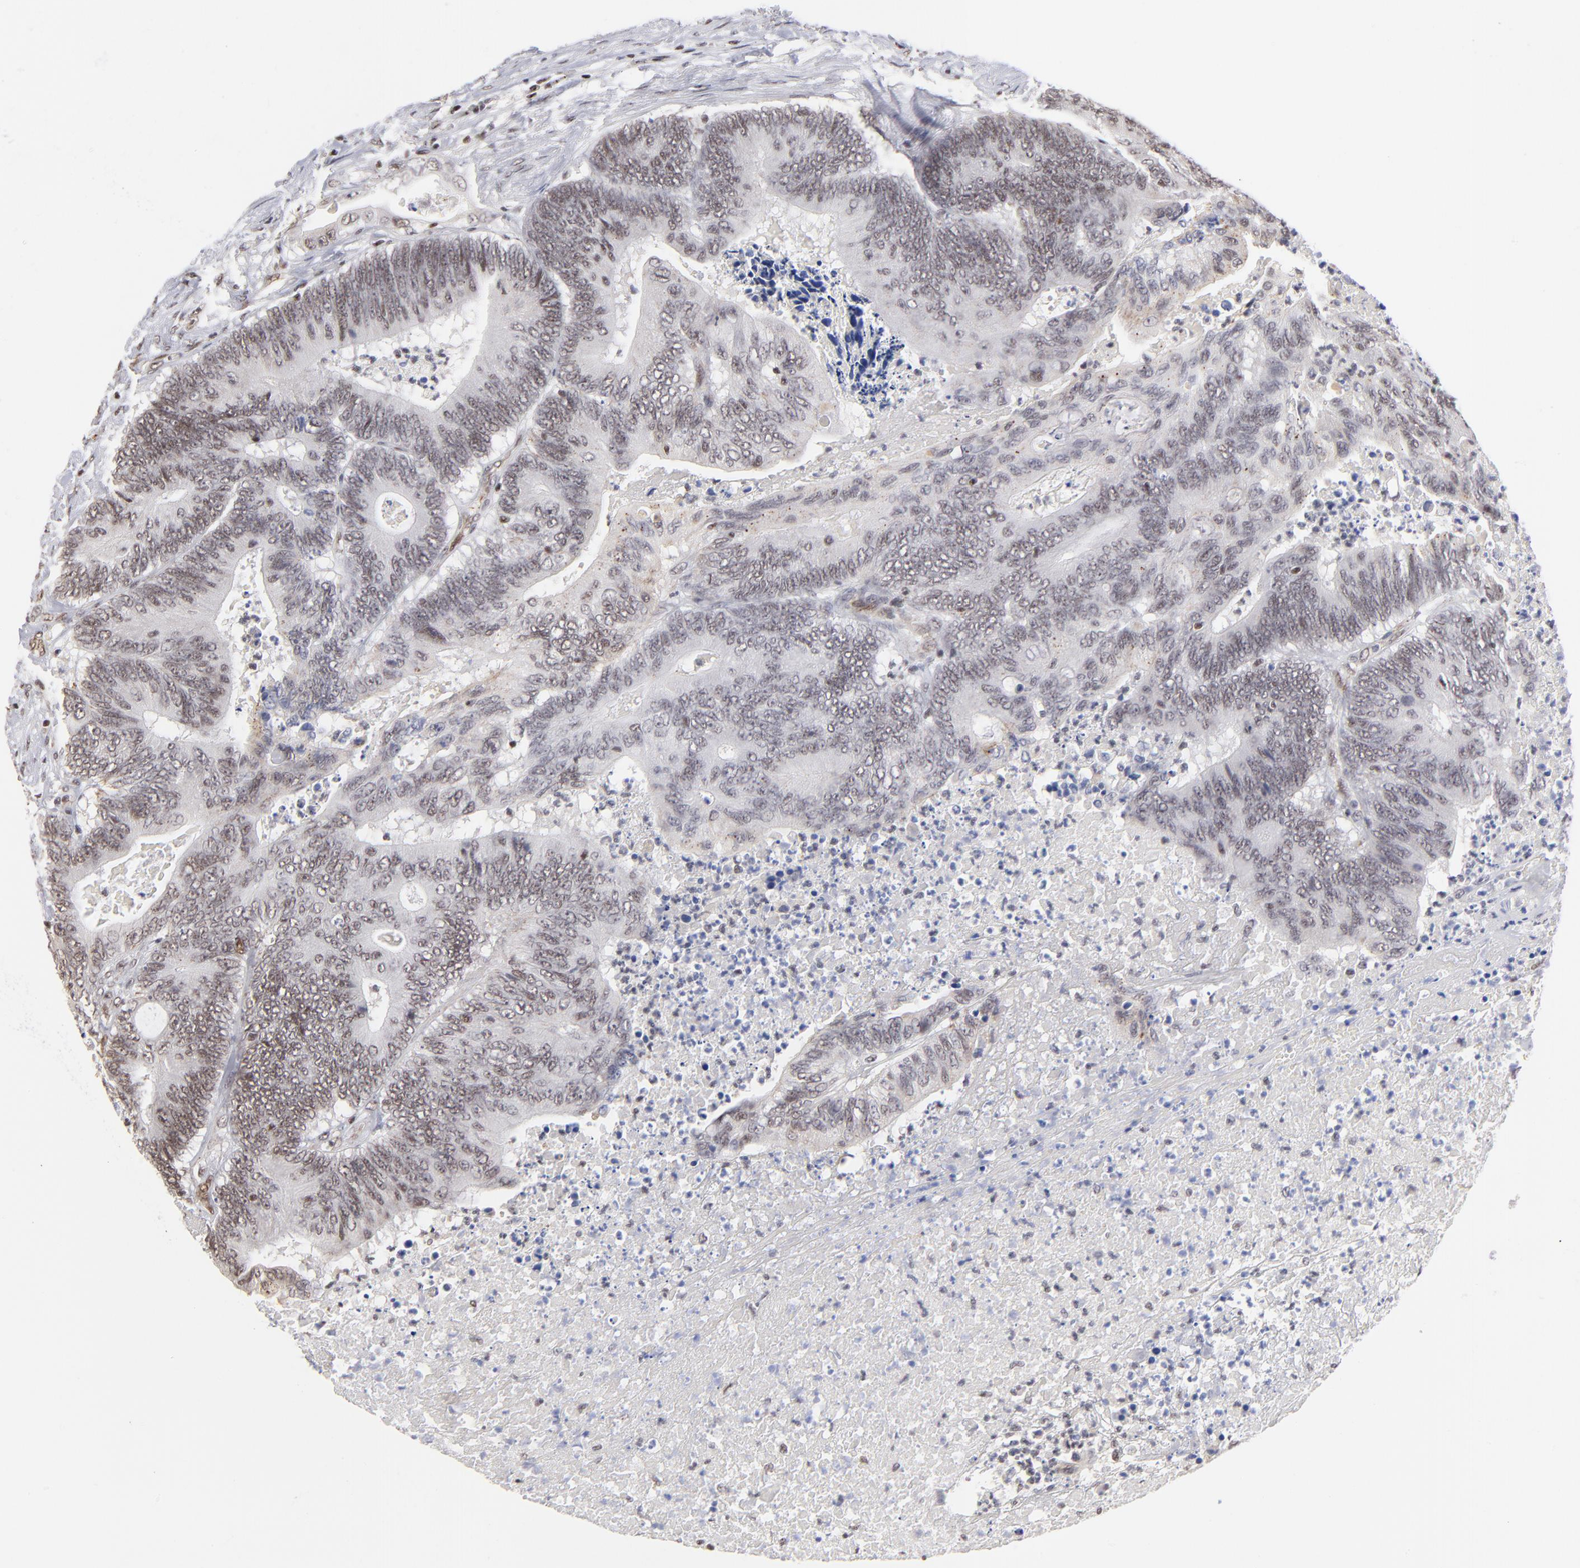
{"staining": {"intensity": "weak", "quantity": "25%-75%", "location": "nuclear"}, "tissue": "colorectal cancer", "cell_type": "Tumor cells", "image_type": "cancer", "snomed": [{"axis": "morphology", "description": "Adenocarcinoma, NOS"}, {"axis": "topography", "description": "Colon"}], "caption": "Immunohistochemical staining of human colorectal adenocarcinoma reveals low levels of weak nuclear expression in about 25%-75% of tumor cells. (brown staining indicates protein expression, while blue staining denotes nuclei).", "gene": "GABPA", "patient": {"sex": "male", "age": 65}}